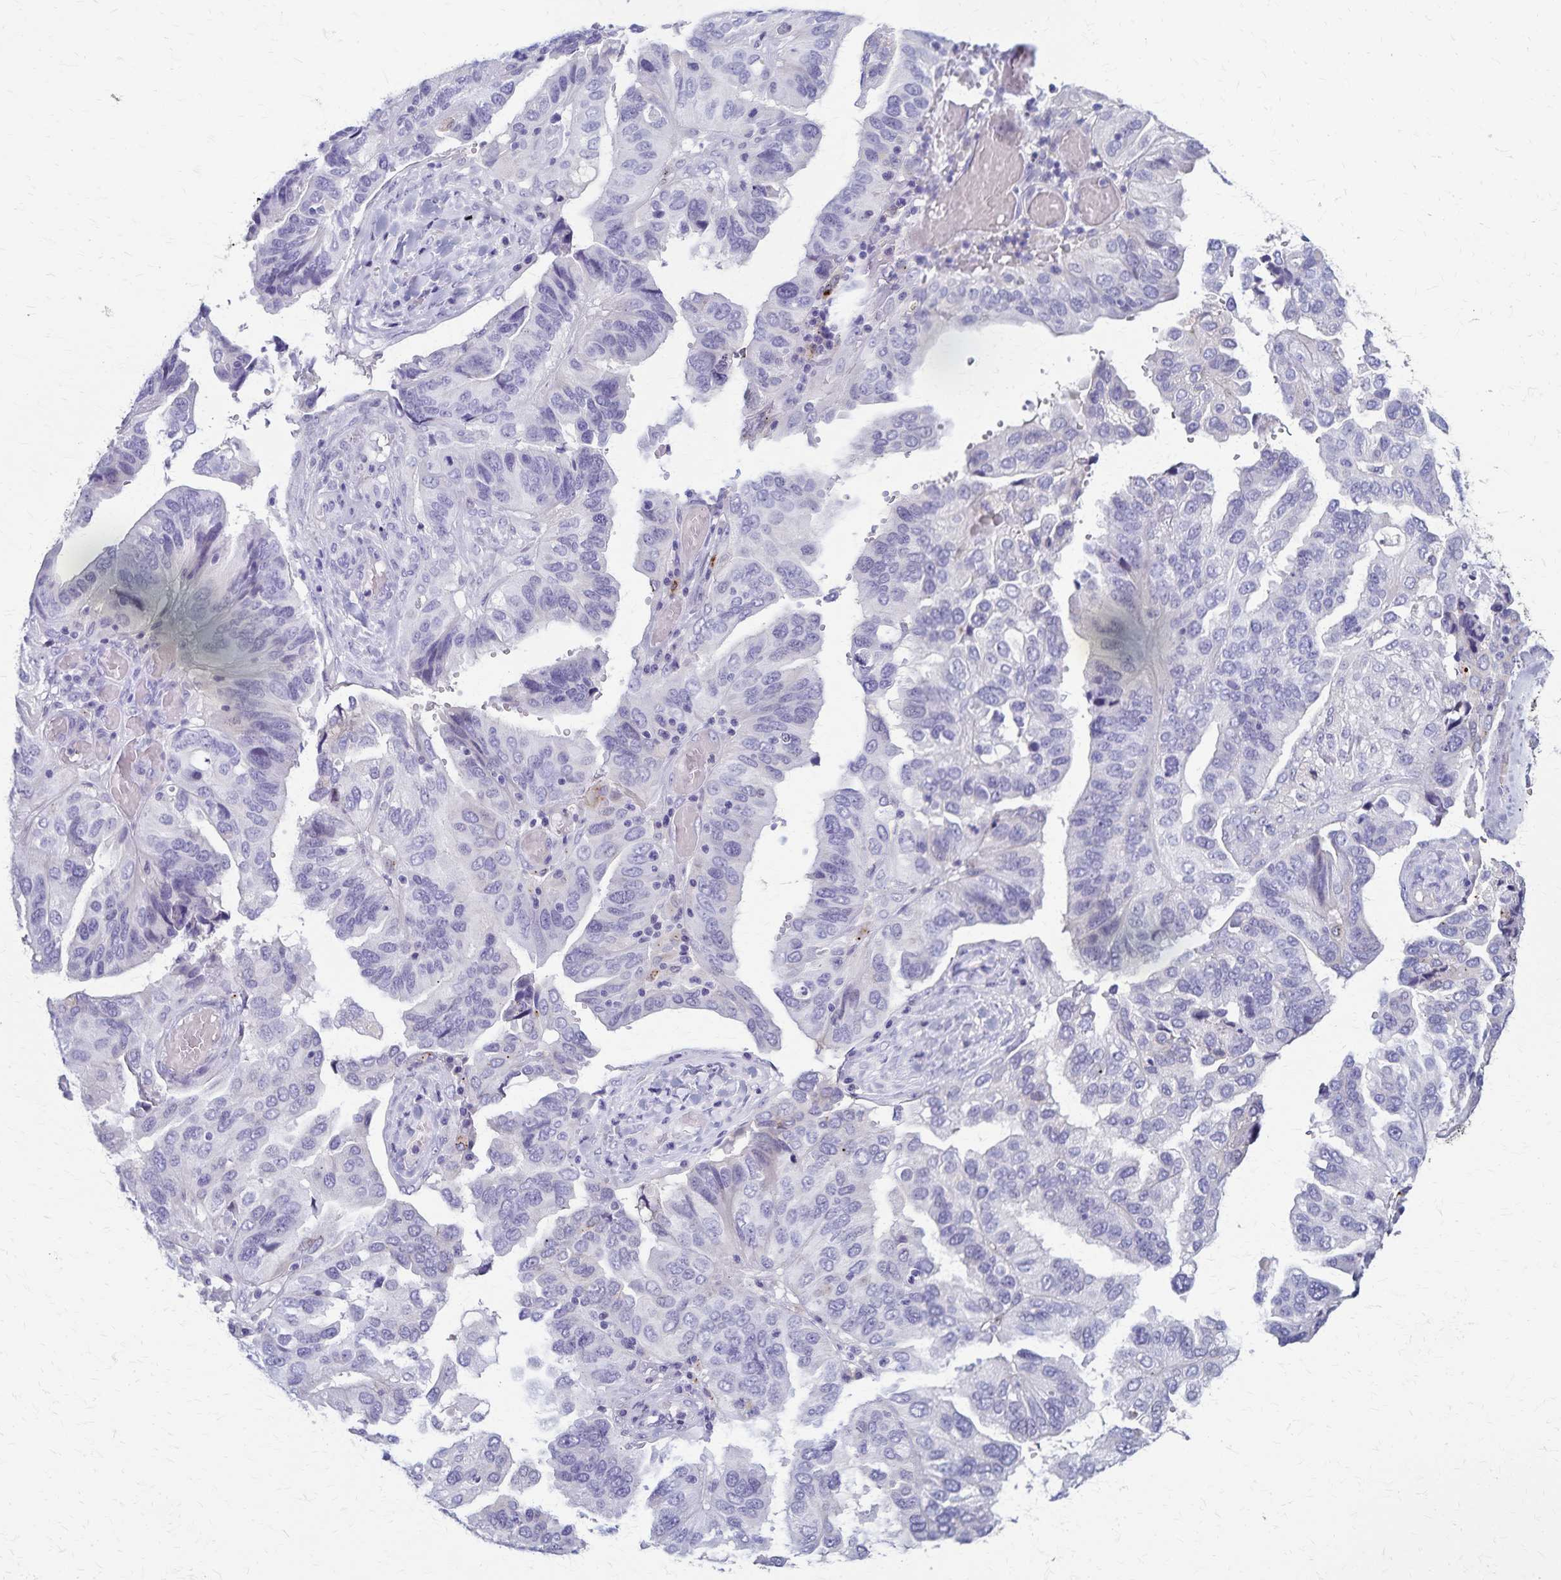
{"staining": {"intensity": "negative", "quantity": "none", "location": "none"}, "tissue": "ovarian cancer", "cell_type": "Tumor cells", "image_type": "cancer", "snomed": [{"axis": "morphology", "description": "Cystadenocarcinoma, serous, NOS"}, {"axis": "topography", "description": "Ovary"}], "caption": "Tumor cells show no significant protein expression in ovarian cancer.", "gene": "TMEM60", "patient": {"sex": "female", "age": 79}}